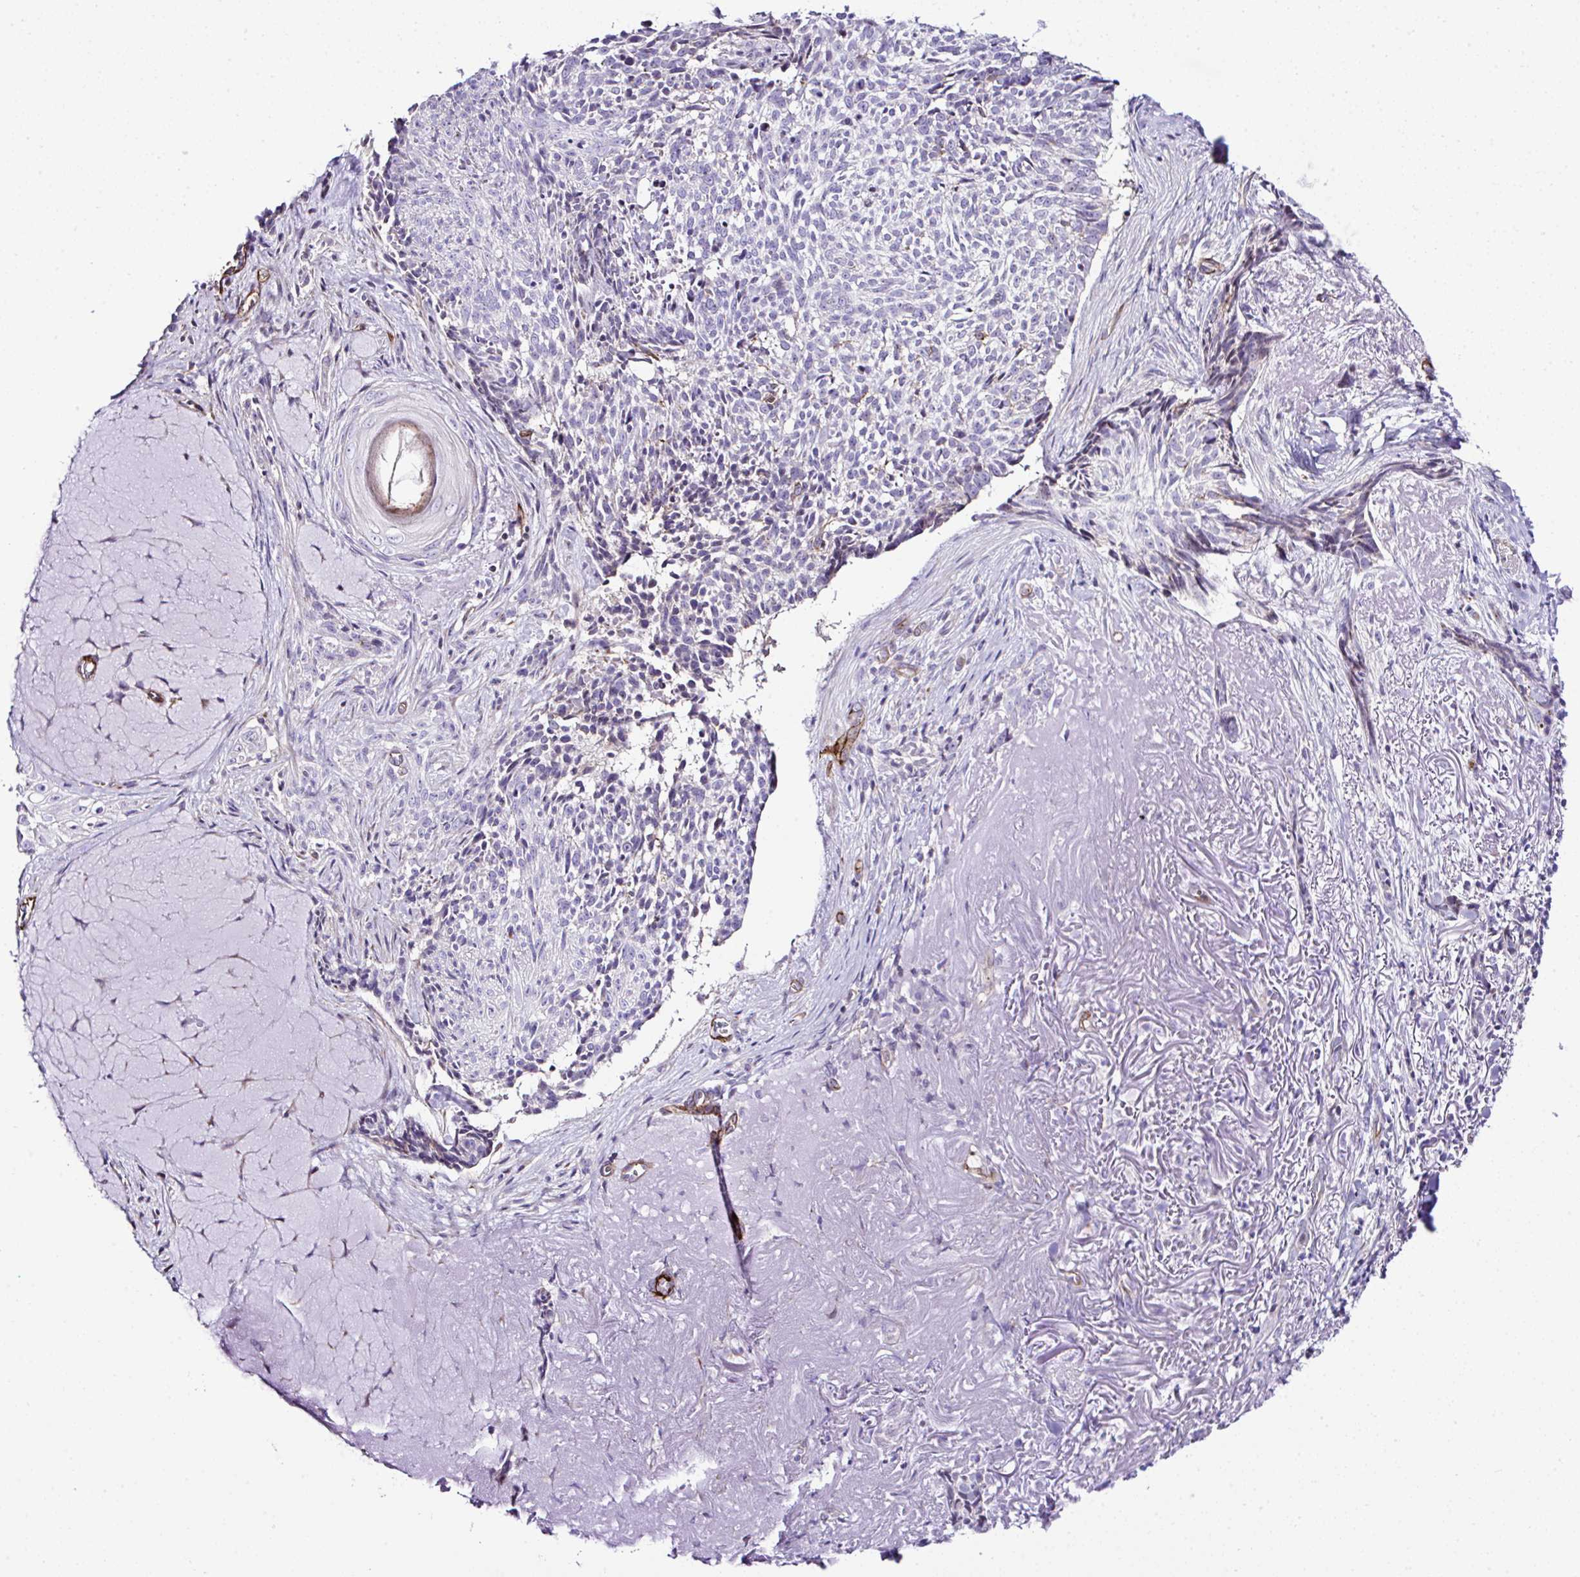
{"staining": {"intensity": "negative", "quantity": "none", "location": "none"}, "tissue": "skin cancer", "cell_type": "Tumor cells", "image_type": "cancer", "snomed": [{"axis": "morphology", "description": "Basal cell carcinoma"}, {"axis": "topography", "description": "Skin"}, {"axis": "topography", "description": "Skin of face"}], "caption": "Immunohistochemical staining of human skin cancer shows no significant expression in tumor cells.", "gene": "FBXO34", "patient": {"sex": "female", "age": 95}}